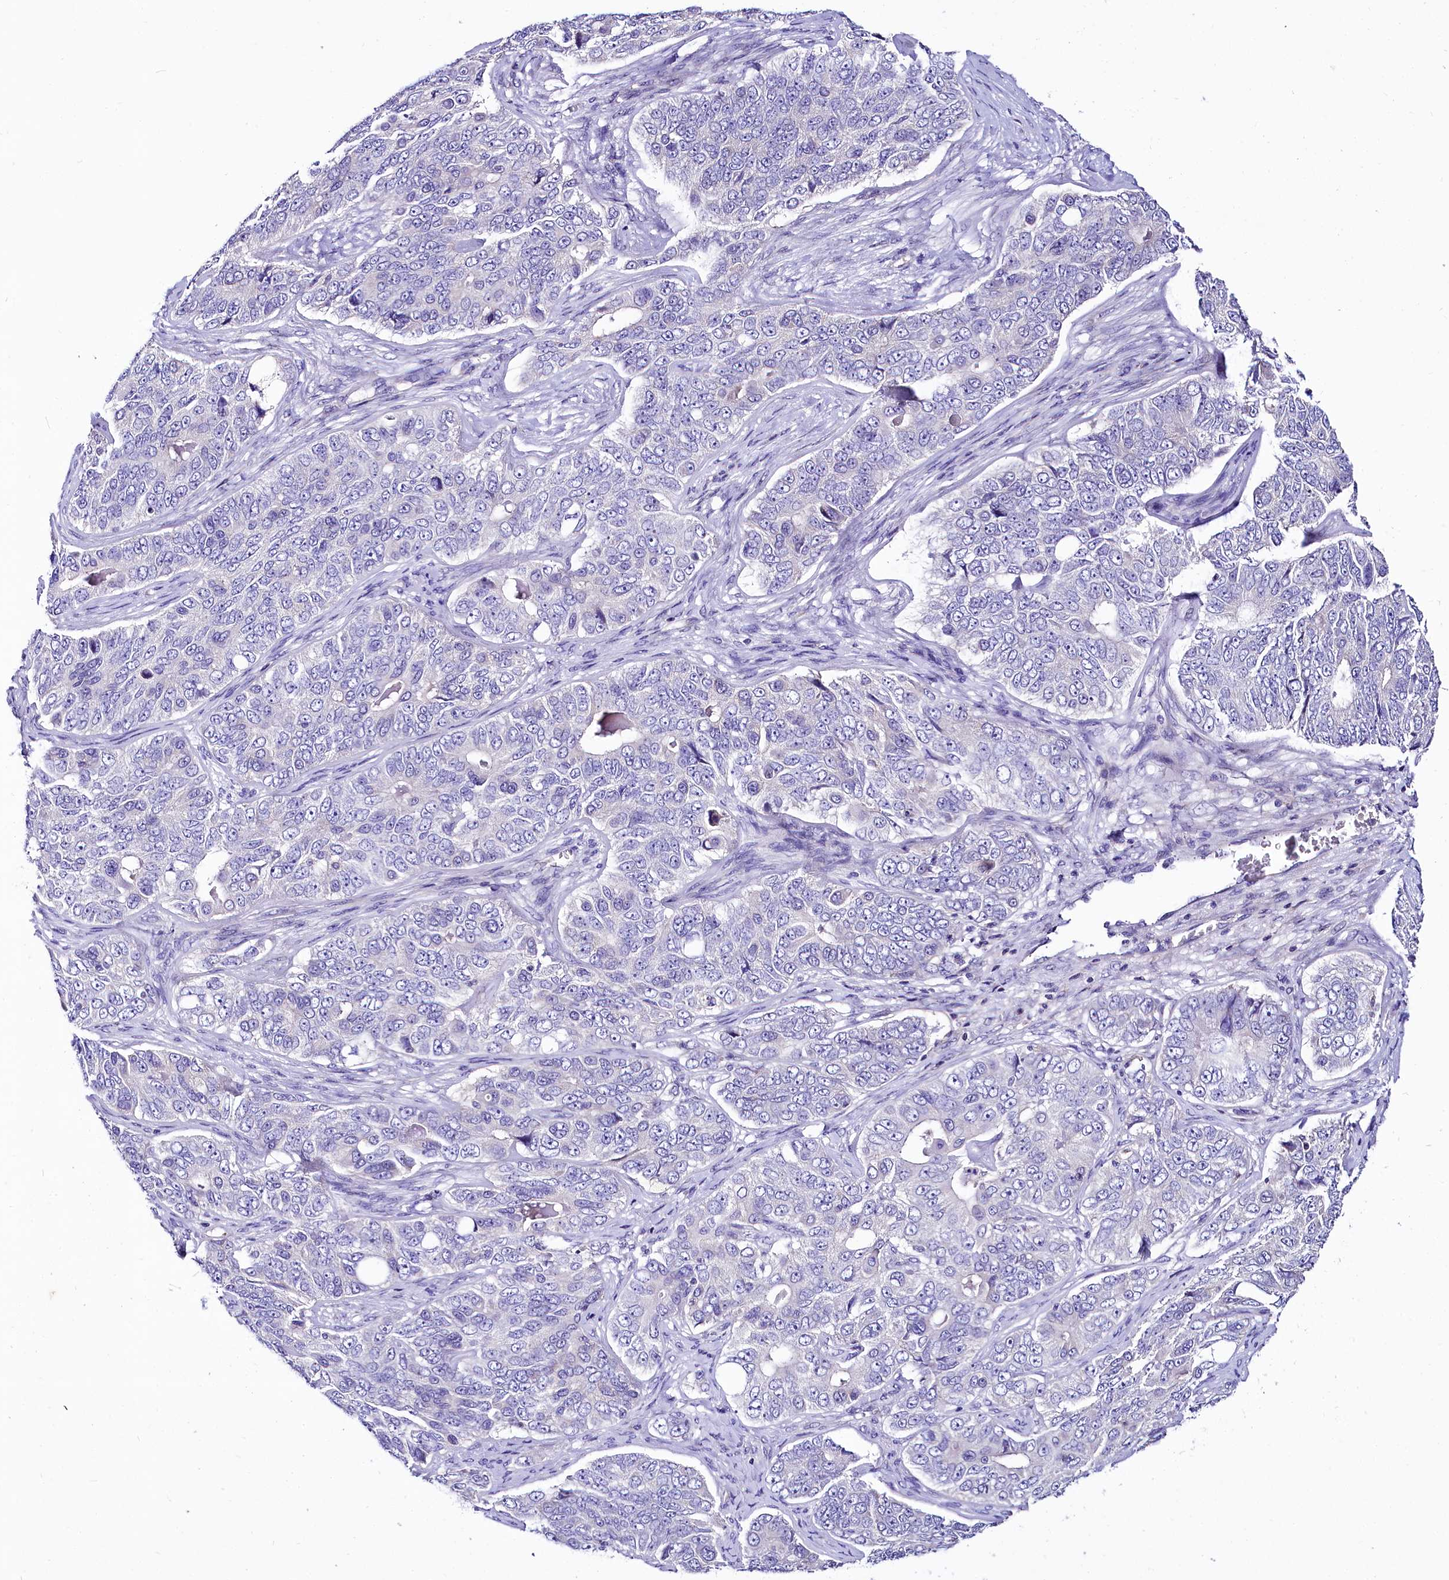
{"staining": {"intensity": "negative", "quantity": "none", "location": "none"}, "tissue": "ovarian cancer", "cell_type": "Tumor cells", "image_type": "cancer", "snomed": [{"axis": "morphology", "description": "Carcinoma, endometroid"}, {"axis": "topography", "description": "Ovary"}], "caption": "Ovarian cancer was stained to show a protein in brown. There is no significant expression in tumor cells. (DAB (3,3'-diaminobenzidine) immunohistochemistry visualized using brightfield microscopy, high magnification).", "gene": "ABHD5", "patient": {"sex": "female", "age": 51}}